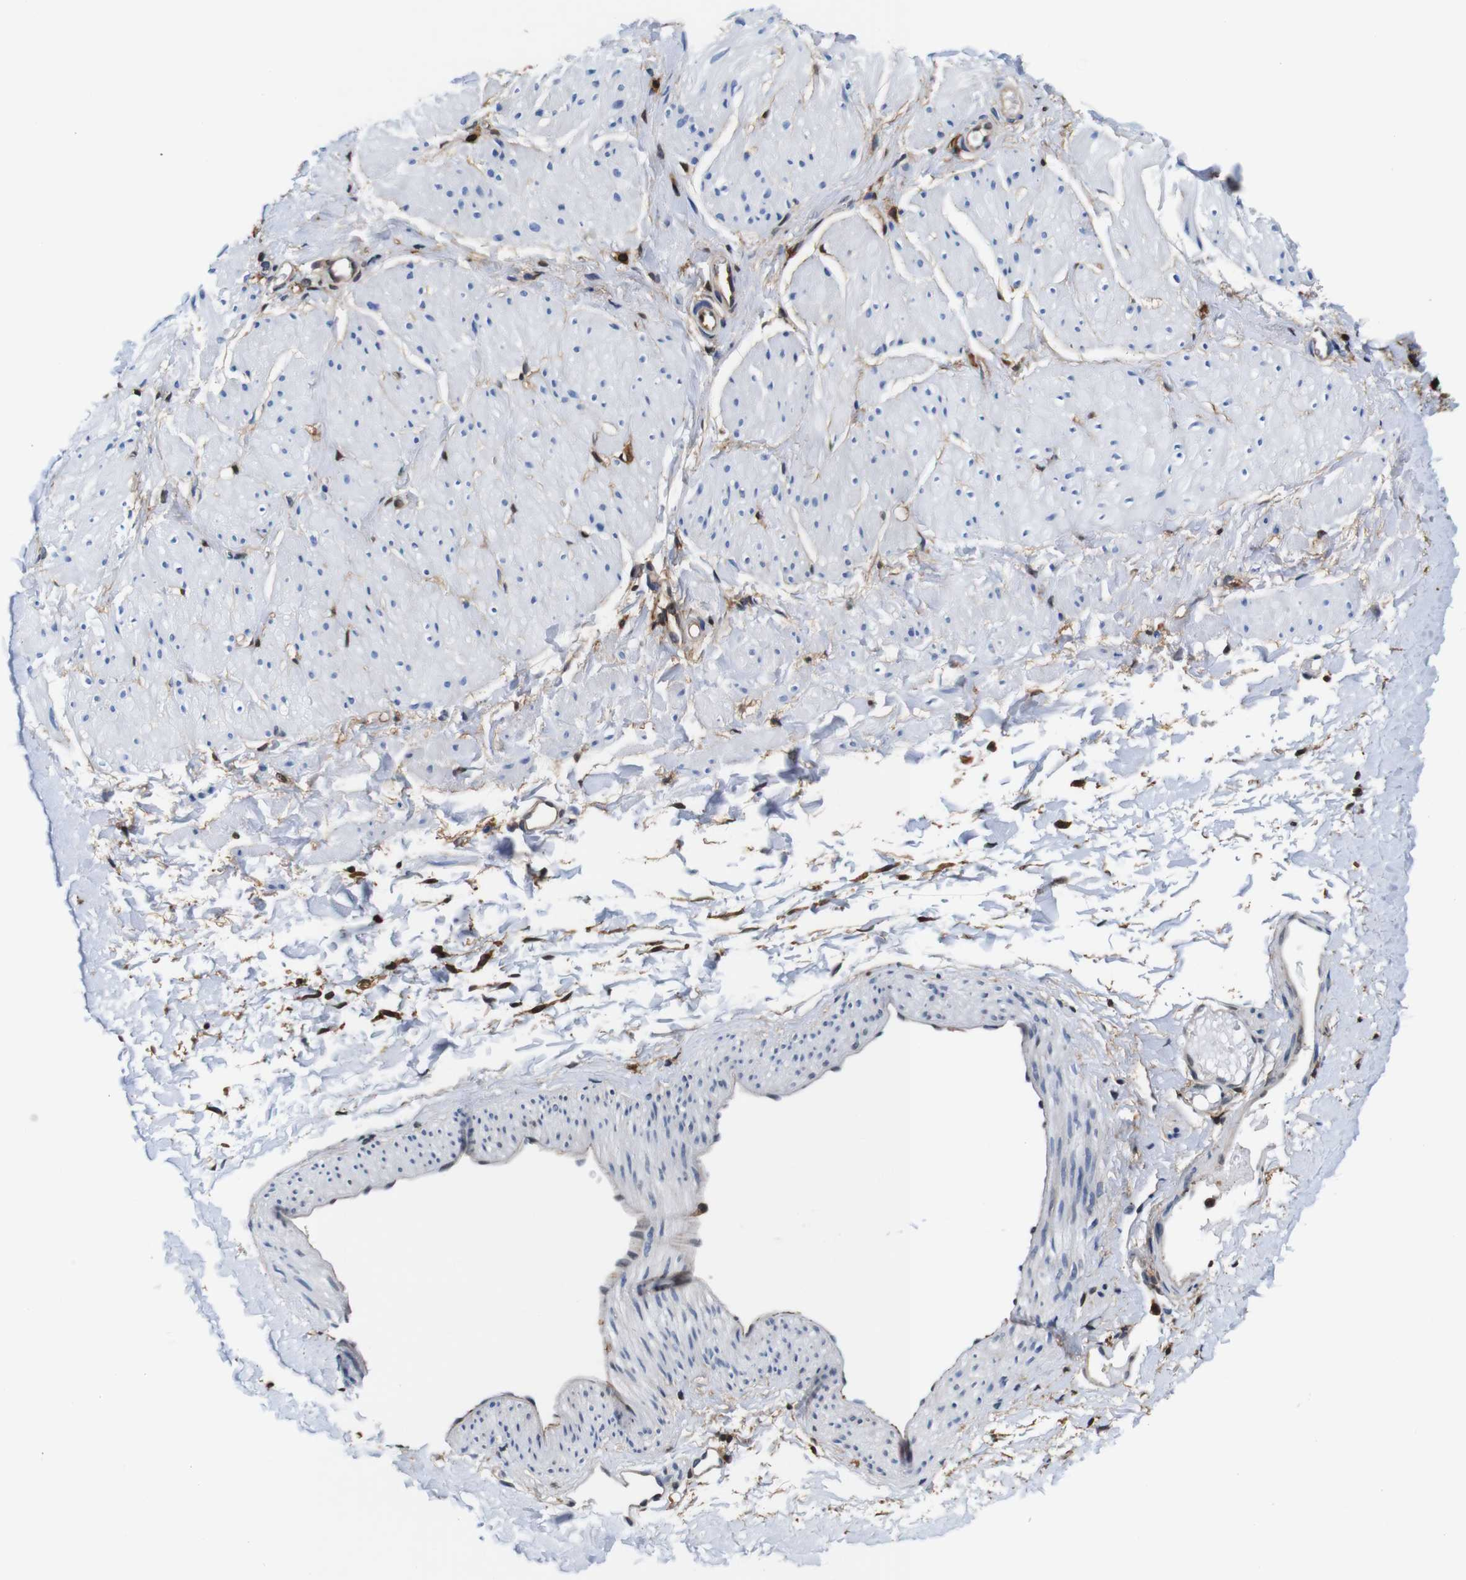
{"staining": {"intensity": "negative", "quantity": "none", "location": "none"}, "tissue": "smooth muscle", "cell_type": "Smooth muscle cells", "image_type": "normal", "snomed": [{"axis": "morphology", "description": "Normal tissue, NOS"}, {"axis": "topography", "description": "Smooth muscle"}], "caption": "This is an immunohistochemistry (IHC) photomicrograph of unremarkable smooth muscle. There is no positivity in smooth muscle cells.", "gene": "ANXA1", "patient": {"sex": "male", "age": 16}}